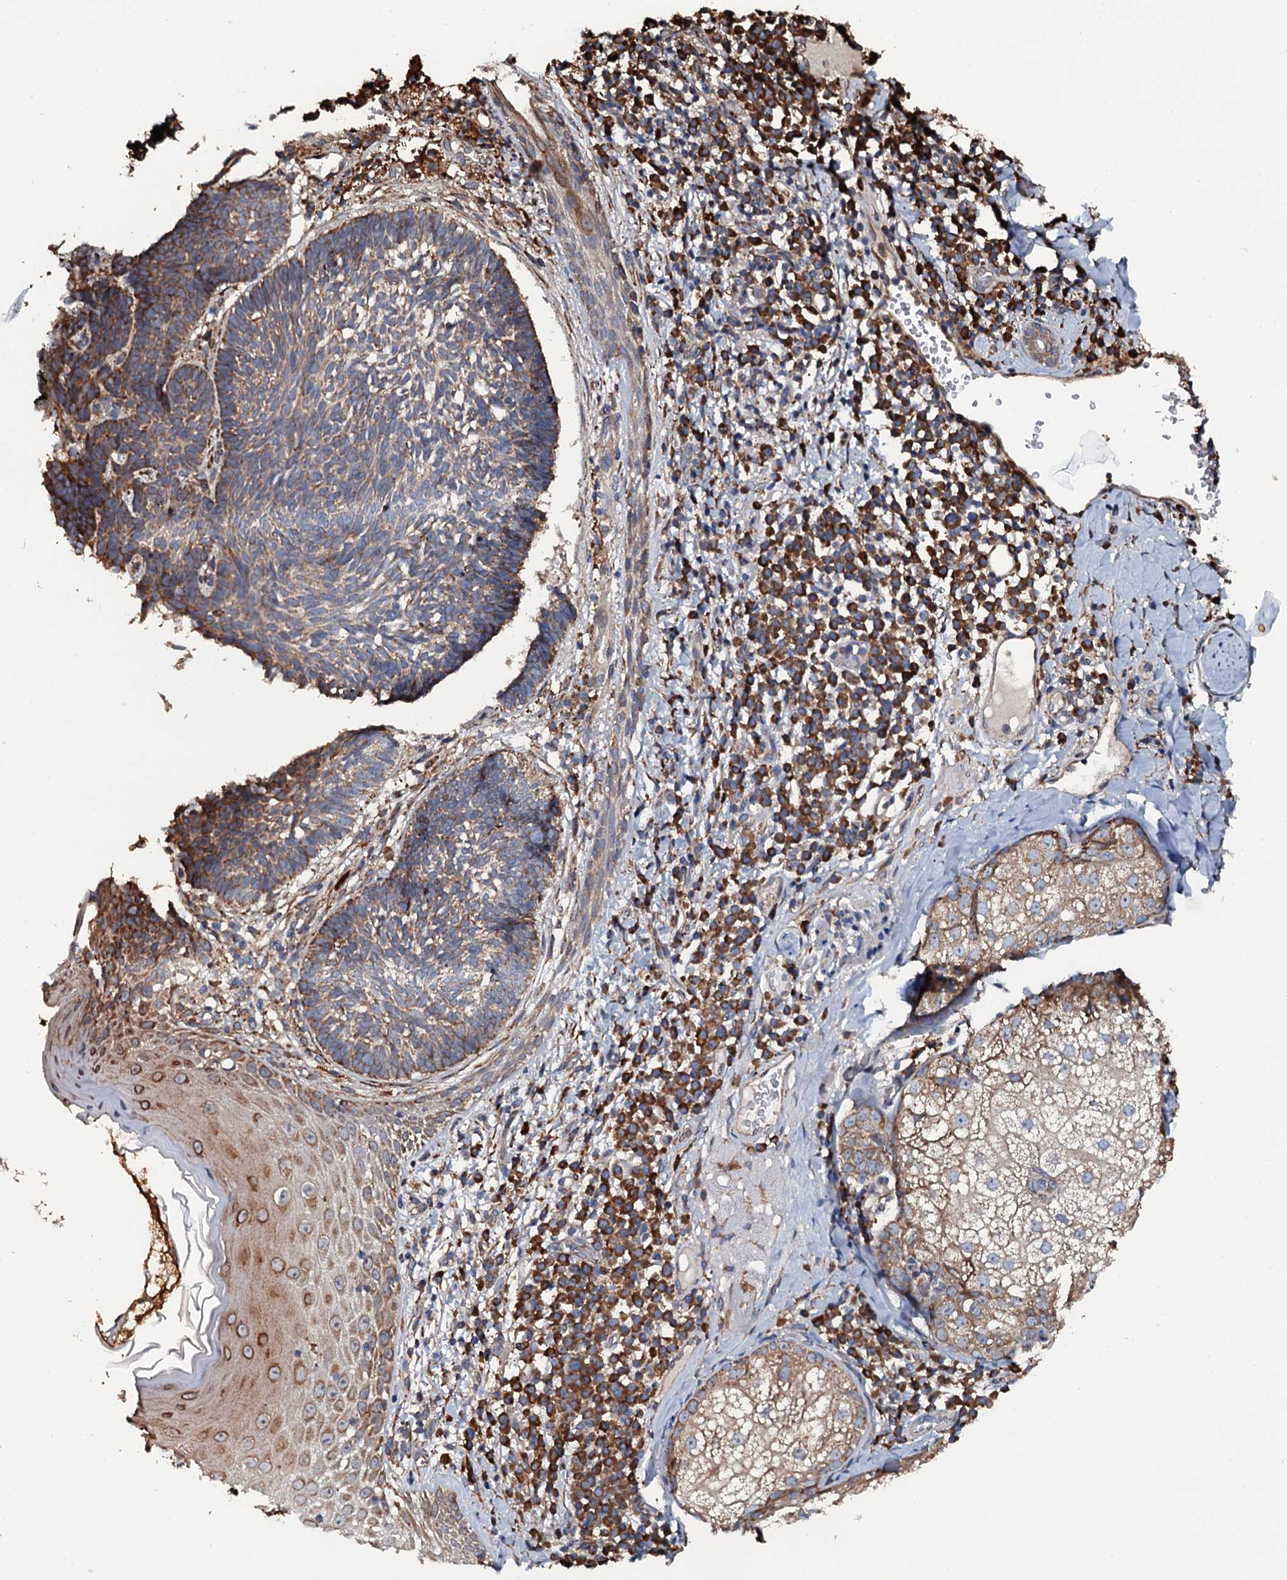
{"staining": {"intensity": "moderate", "quantity": "25%-75%", "location": "cytoplasmic/membranous"}, "tissue": "skin cancer", "cell_type": "Tumor cells", "image_type": "cancer", "snomed": [{"axis": "morphology", "description": "Basal cell carcinoma"}, {"axis": "topography", "description": "Skin"}], "caption": "Immunohistochemical staining of skin cancer (basal cell carcinoma) demonstrates moderate cytoplasmic/membranous protein staining in about 25%-75% of tumor cells. Nuclei are stained in blue.", "gene": "RAB12", "patient": {"sex": "male", "age": 88}}